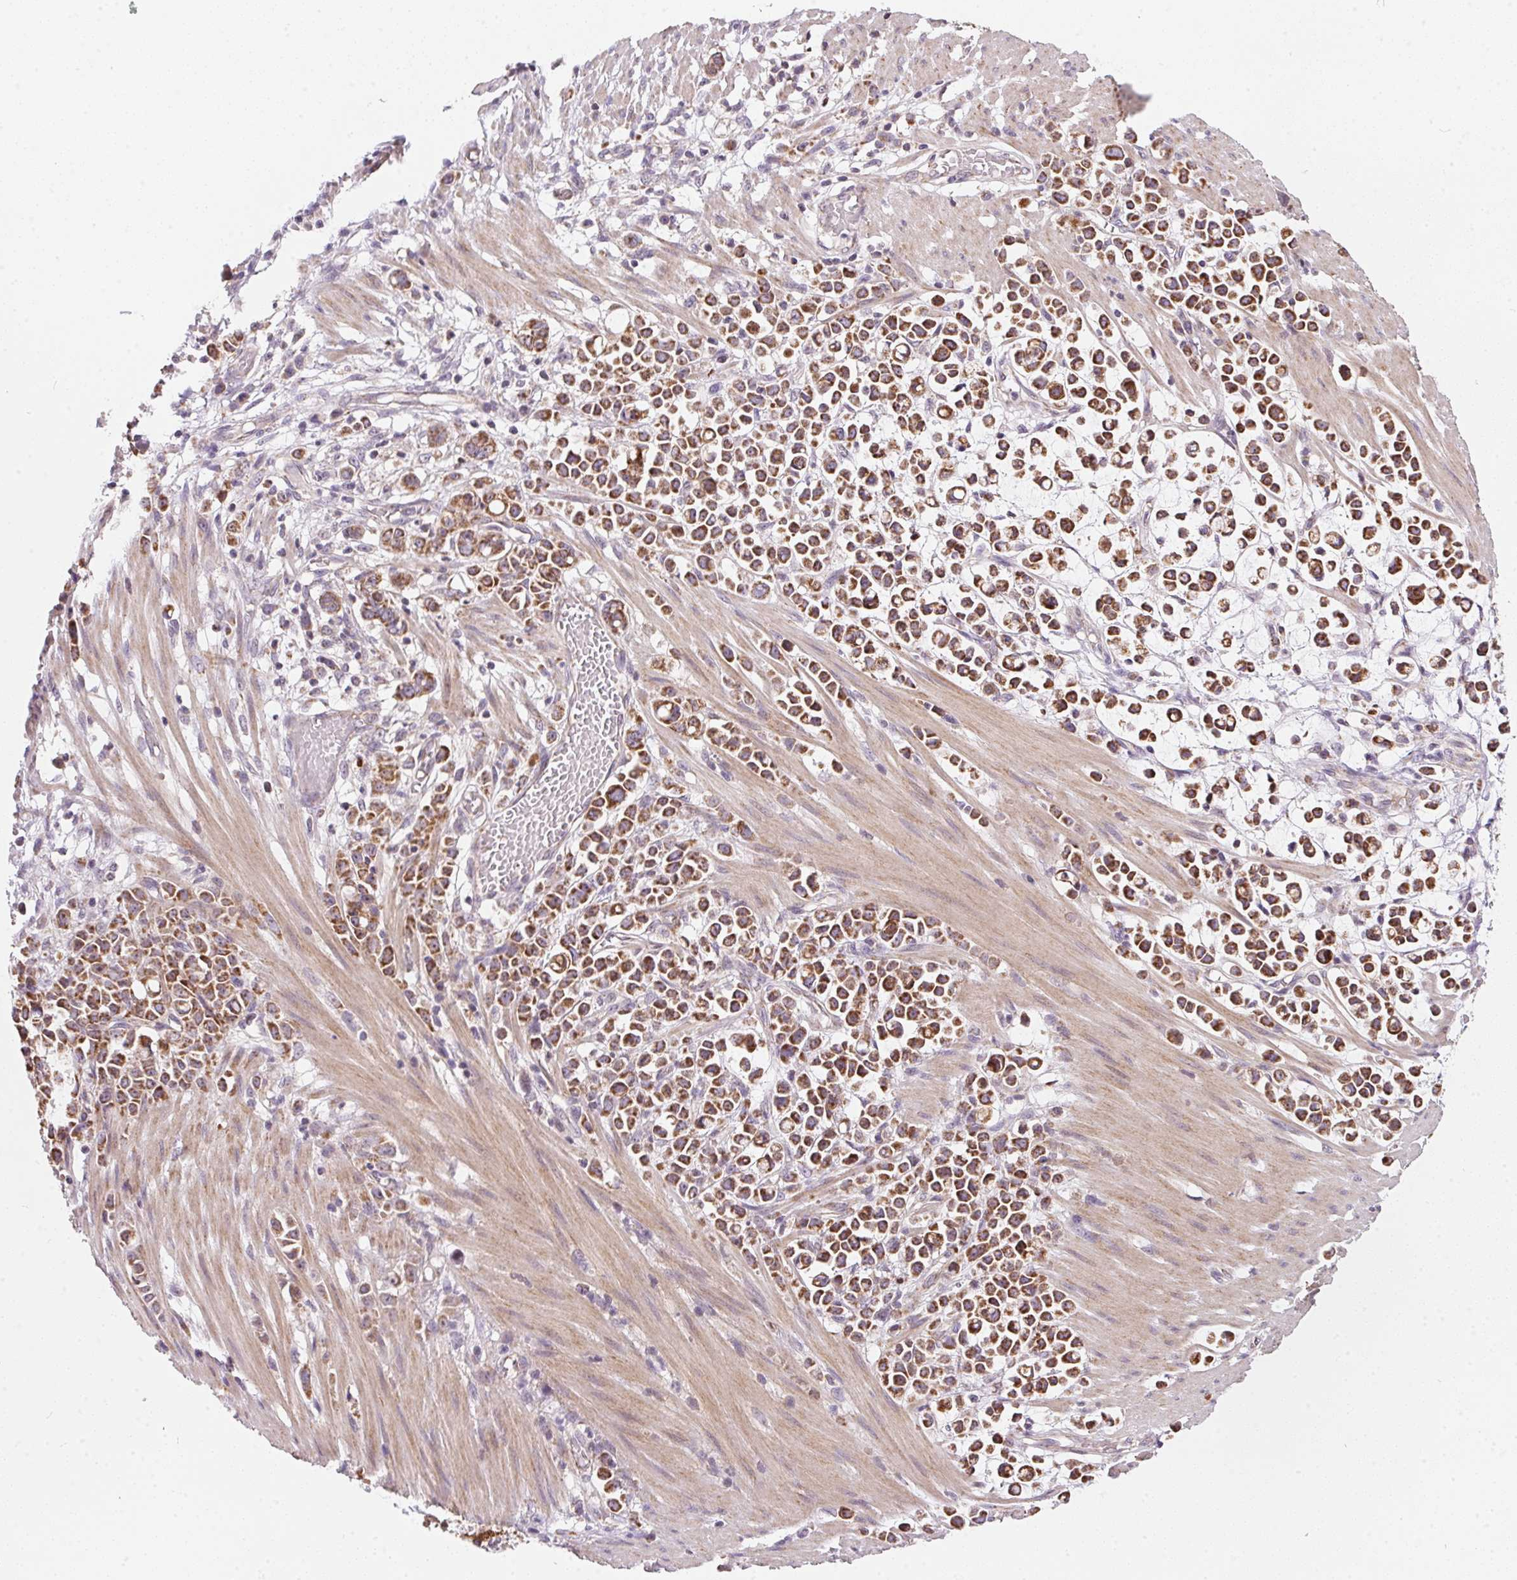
{"staining": {"intensity": "moderate", "quantity": ">75%", "location": "cytoplasmic/membranous"}, "tissue": "stomach cancer", "cell_type": "Tumor cells", "image_type": "cancer", "snomed": [{"axis": "morphology", "description": "Adenocarcinoma, NOS"}, {"axis": "topography", "description": "Stomach"}], "caption": "Moderate cytoplasmic/membranous protein expression is identified in approximately >75% of tumor cells in stomach cancer. (brown staining indicates protein expression, while blue staining denotes nuclei).", "gene": "COQ7", "patient": {"sex": "male", "age": 82}}